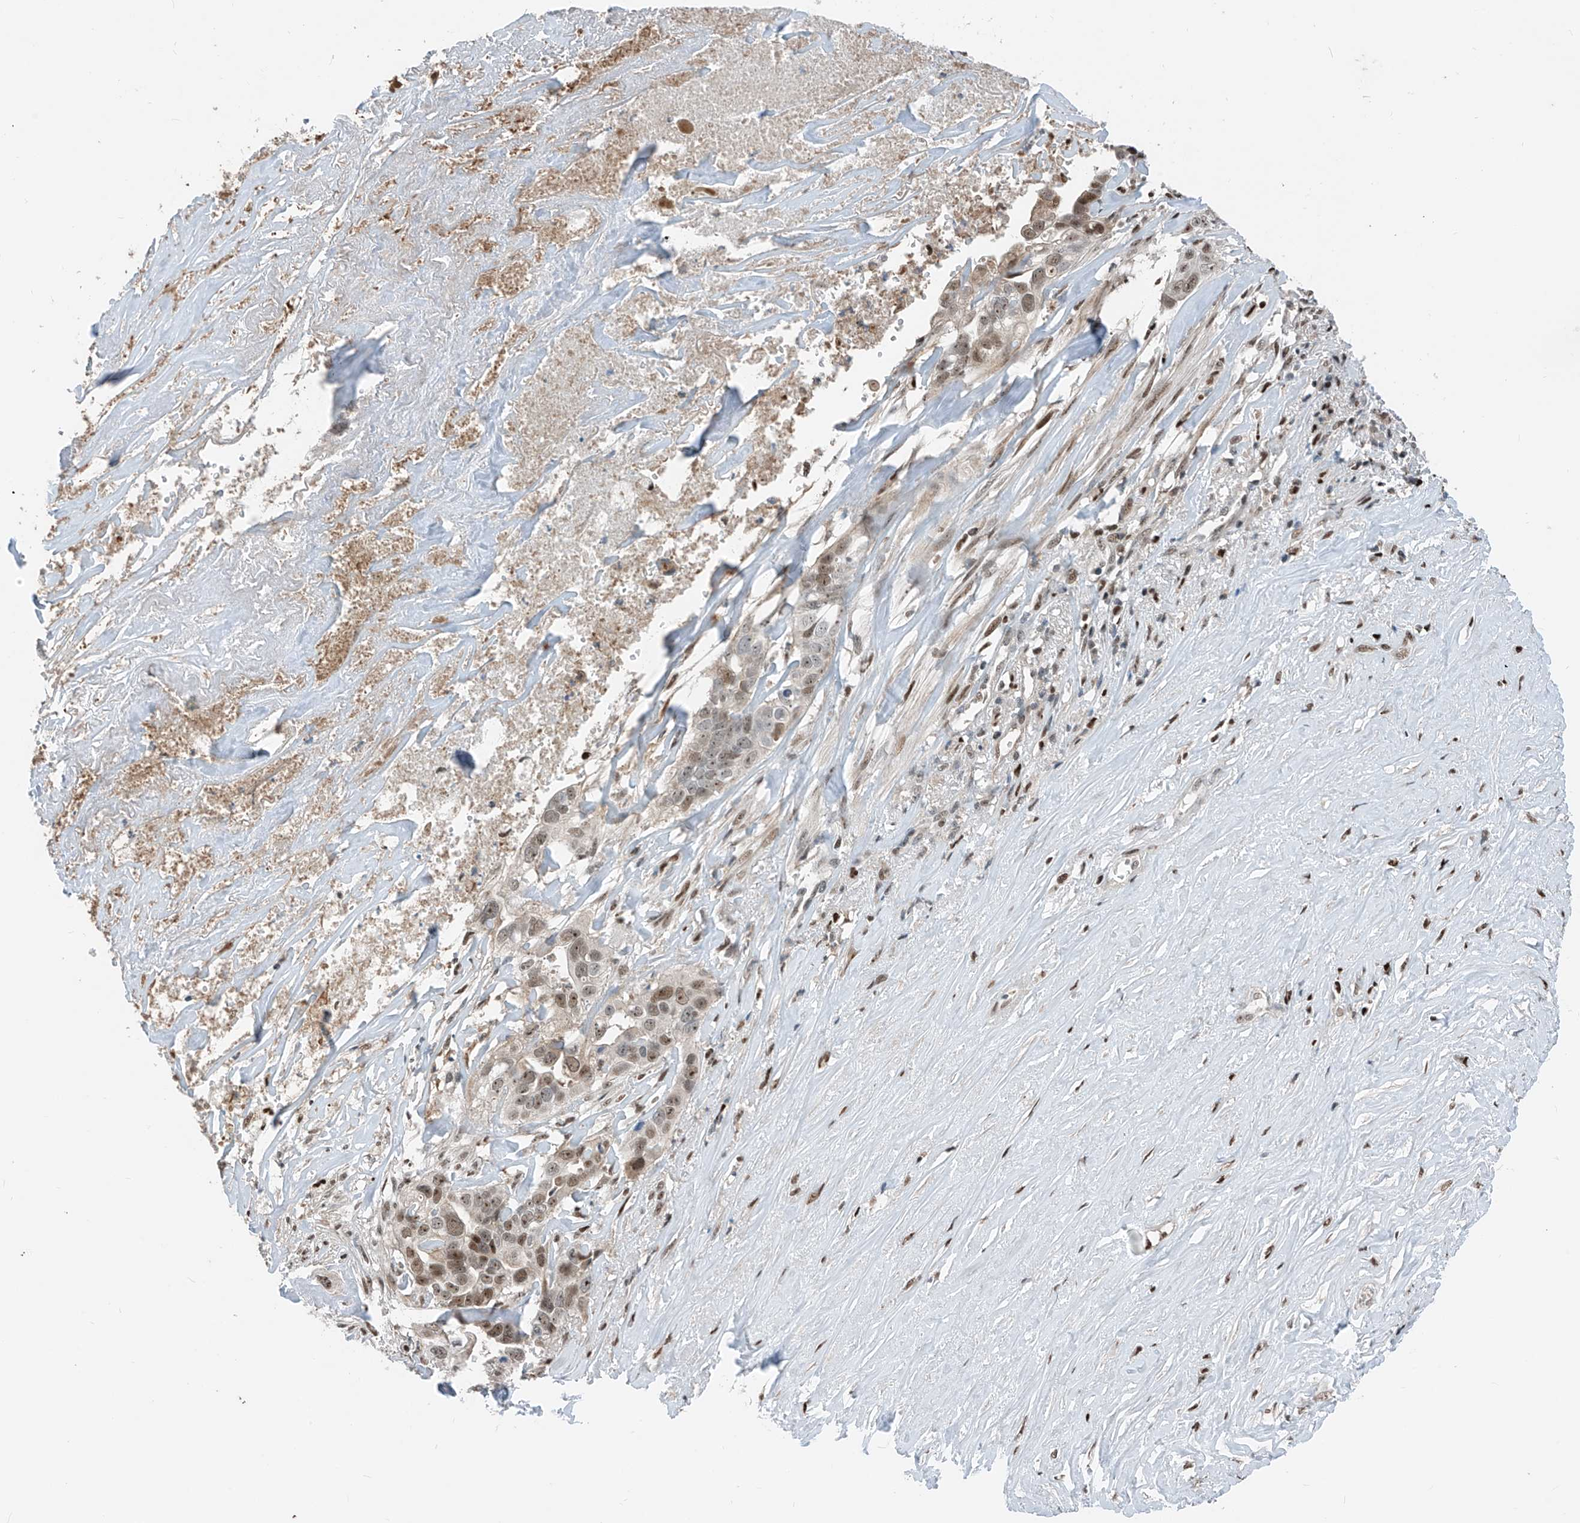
{"staining": {"intensity": "moderate", "quantity": "25%-75%", "location": "nuclear"}, "tissue": "liver cancer", "cell_type": "Tumor cells", "image_type": "cancer", "snomed": [{"axis": "morphology", "description": "Cholangiocarcinoma"}, {"axis": "topography", "description": "Liver"}], "caption": "Tumor cells exhibit moderate nuclear expression in about 25%-75% of cells in liver cancer (cholangiocarcinoma). (DAB = brown stain, brightfield microscopy at high magnification).", "gene": "RBP7", "patient": {"sex": "female", "age": 79}}